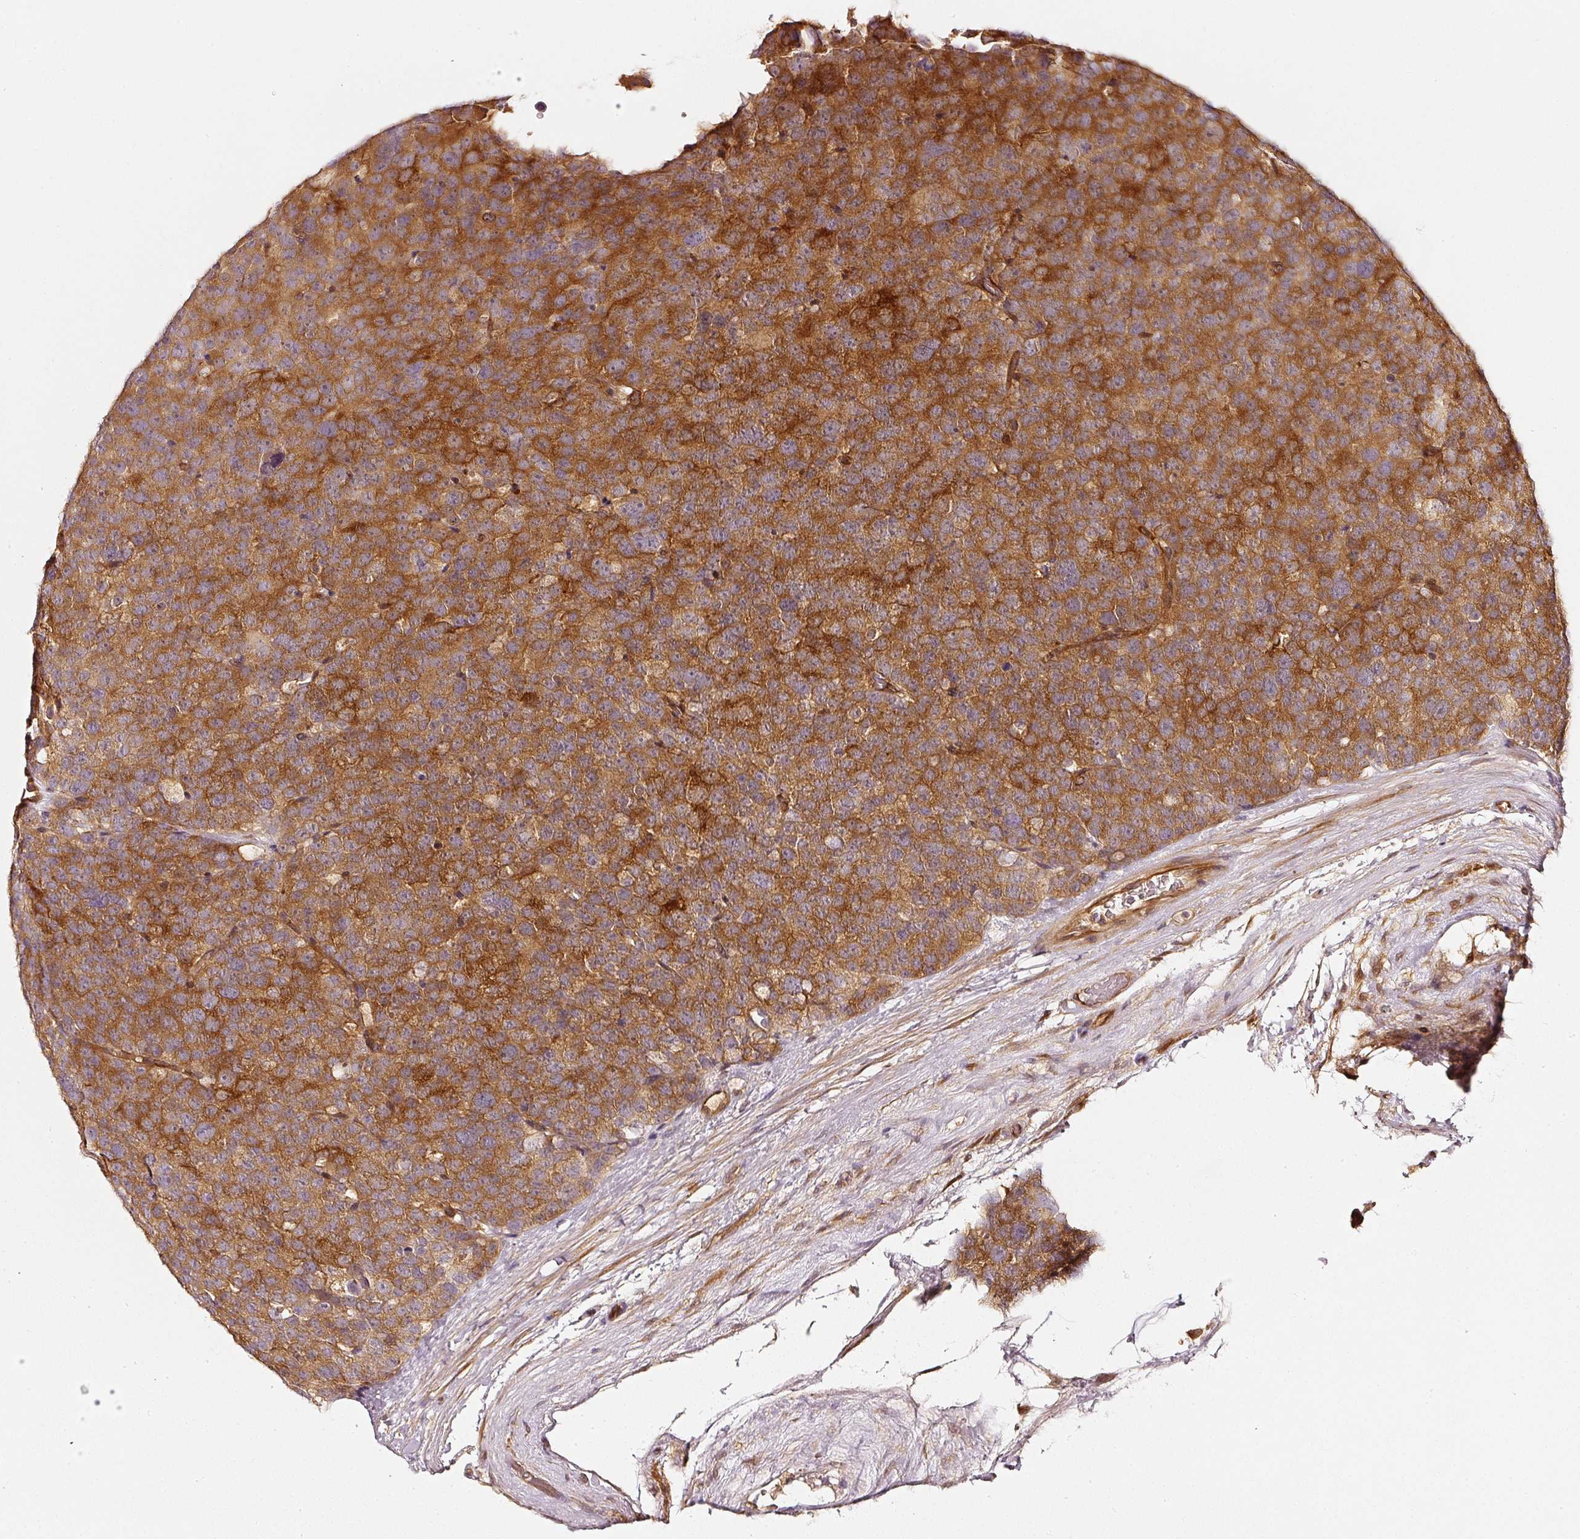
{"staining": {"intensity": "strong", "quantity": ">75%", "location": "cytoplasmic/membranous"}, "tissue": "testis cancer", "cell_type": "Tumor cells", "image_type": "cancer", "snomed": [{"axis": "morphology", "description": "Seminoma, NOS"}, {"axis": "topography", "description": "Testis"}], "caption": "A high-resolution image shows immunohistochemistry (IHC) staining of seminoma (testis), which displays strong cytoplasmic/membranous staining in approximately >75% of tumor cells. Ihc stains the protein of interest in brown and the nuclei are stained blue.", "gene": "ASMTL", "patient": {"sex": "male", "age": 71}}